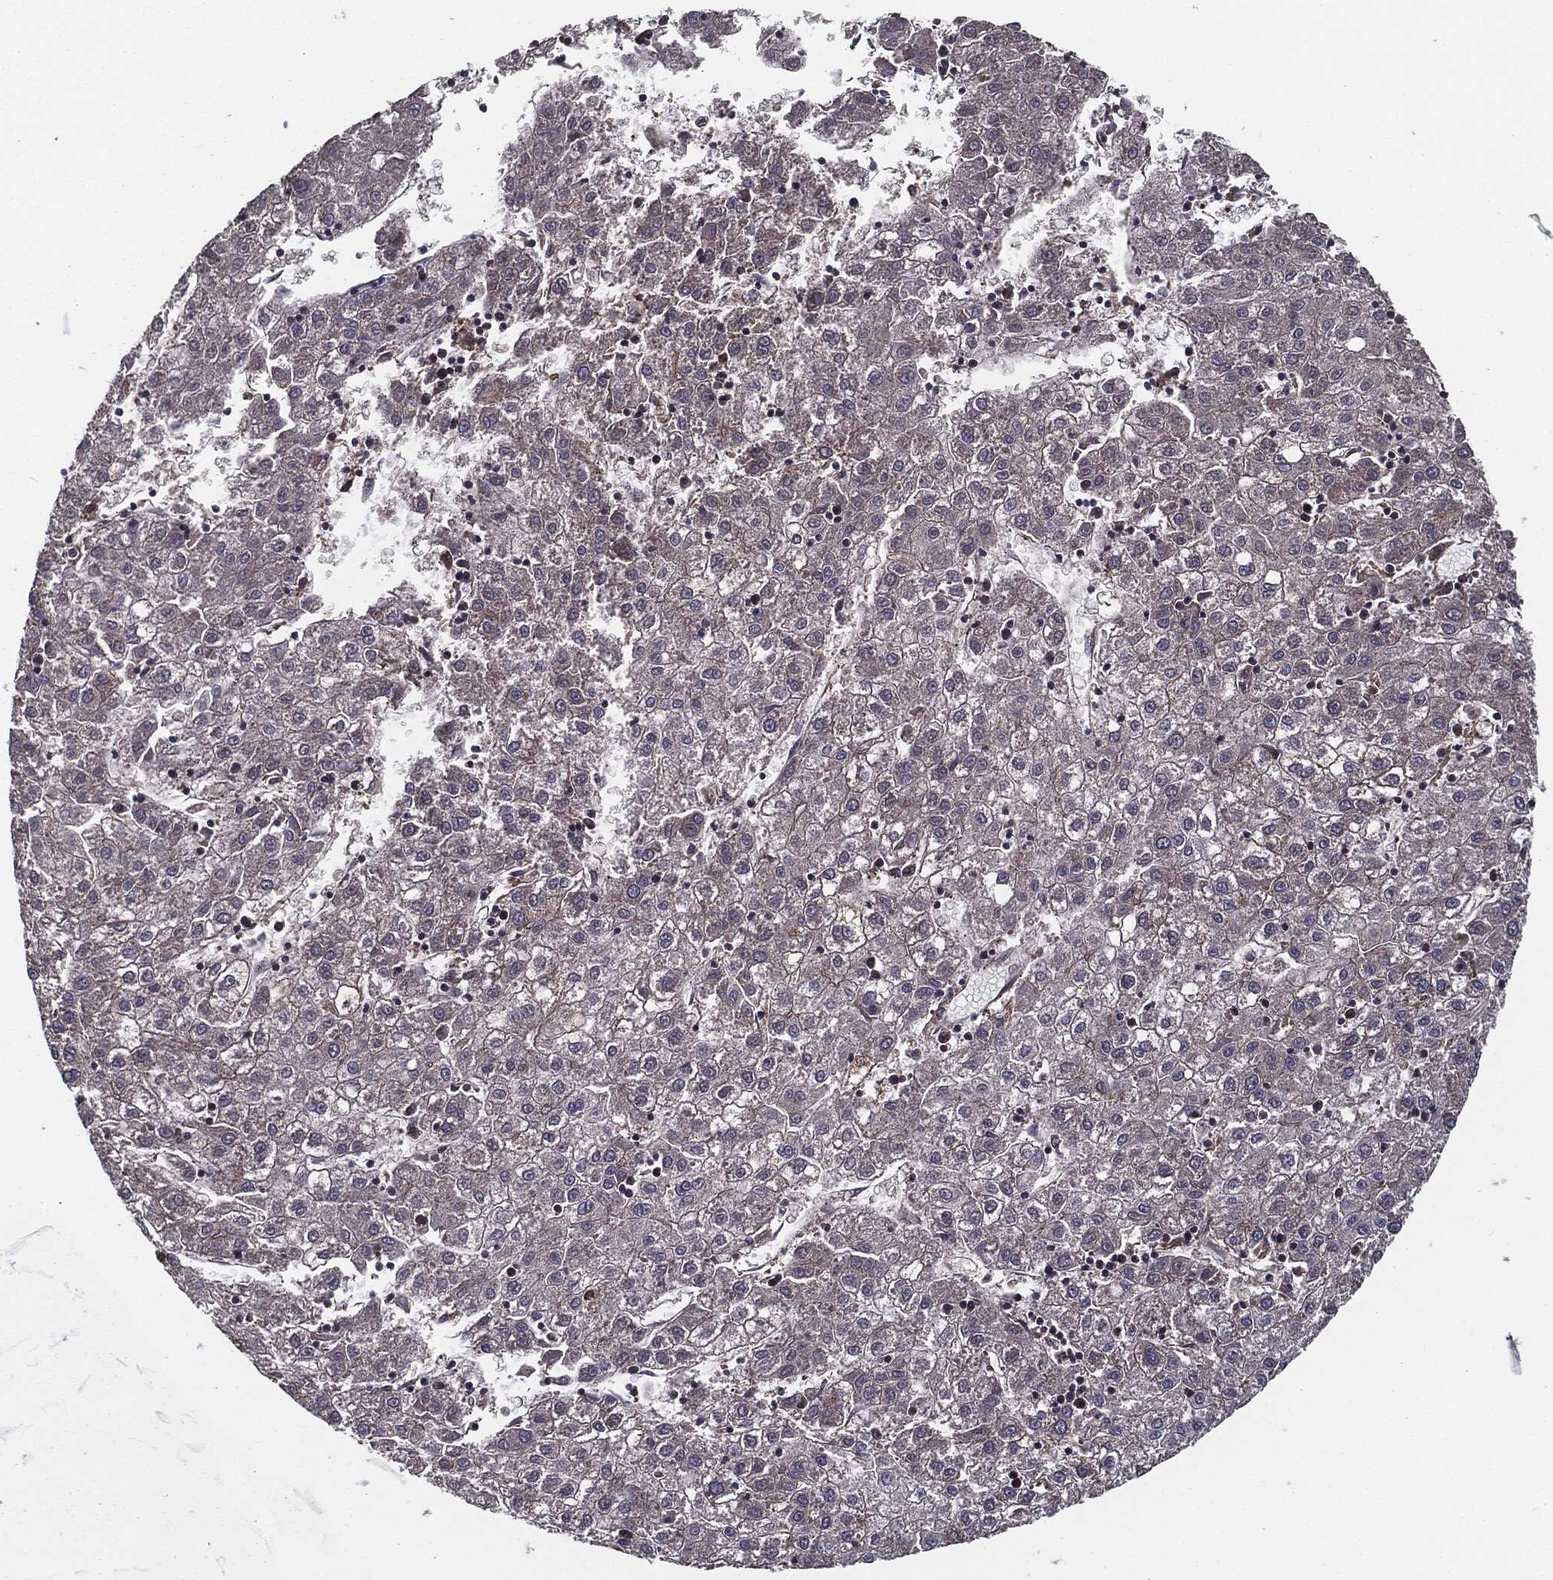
{"staining": {"intensity": "negative", "quantity": "none", "location": "none"}, "tissue": "liver cancer", "cell_type": "Tumor cells", "image_type": "cancer", "snomed": [{"axis": "morphology", "description": "Carcinoma, Hepatocellular, NOS"}, {"axis": "topography", "description": "Liver"}], "caption": "Immunohistochemical staining of human liver cancer demonstrates no significant expression in tumor cells. (Immunohistochemistry, brightfield microscopy, high magnification).", "gene": "RAP1GDS1", "patient": {"sex": "male", "age": 72}}